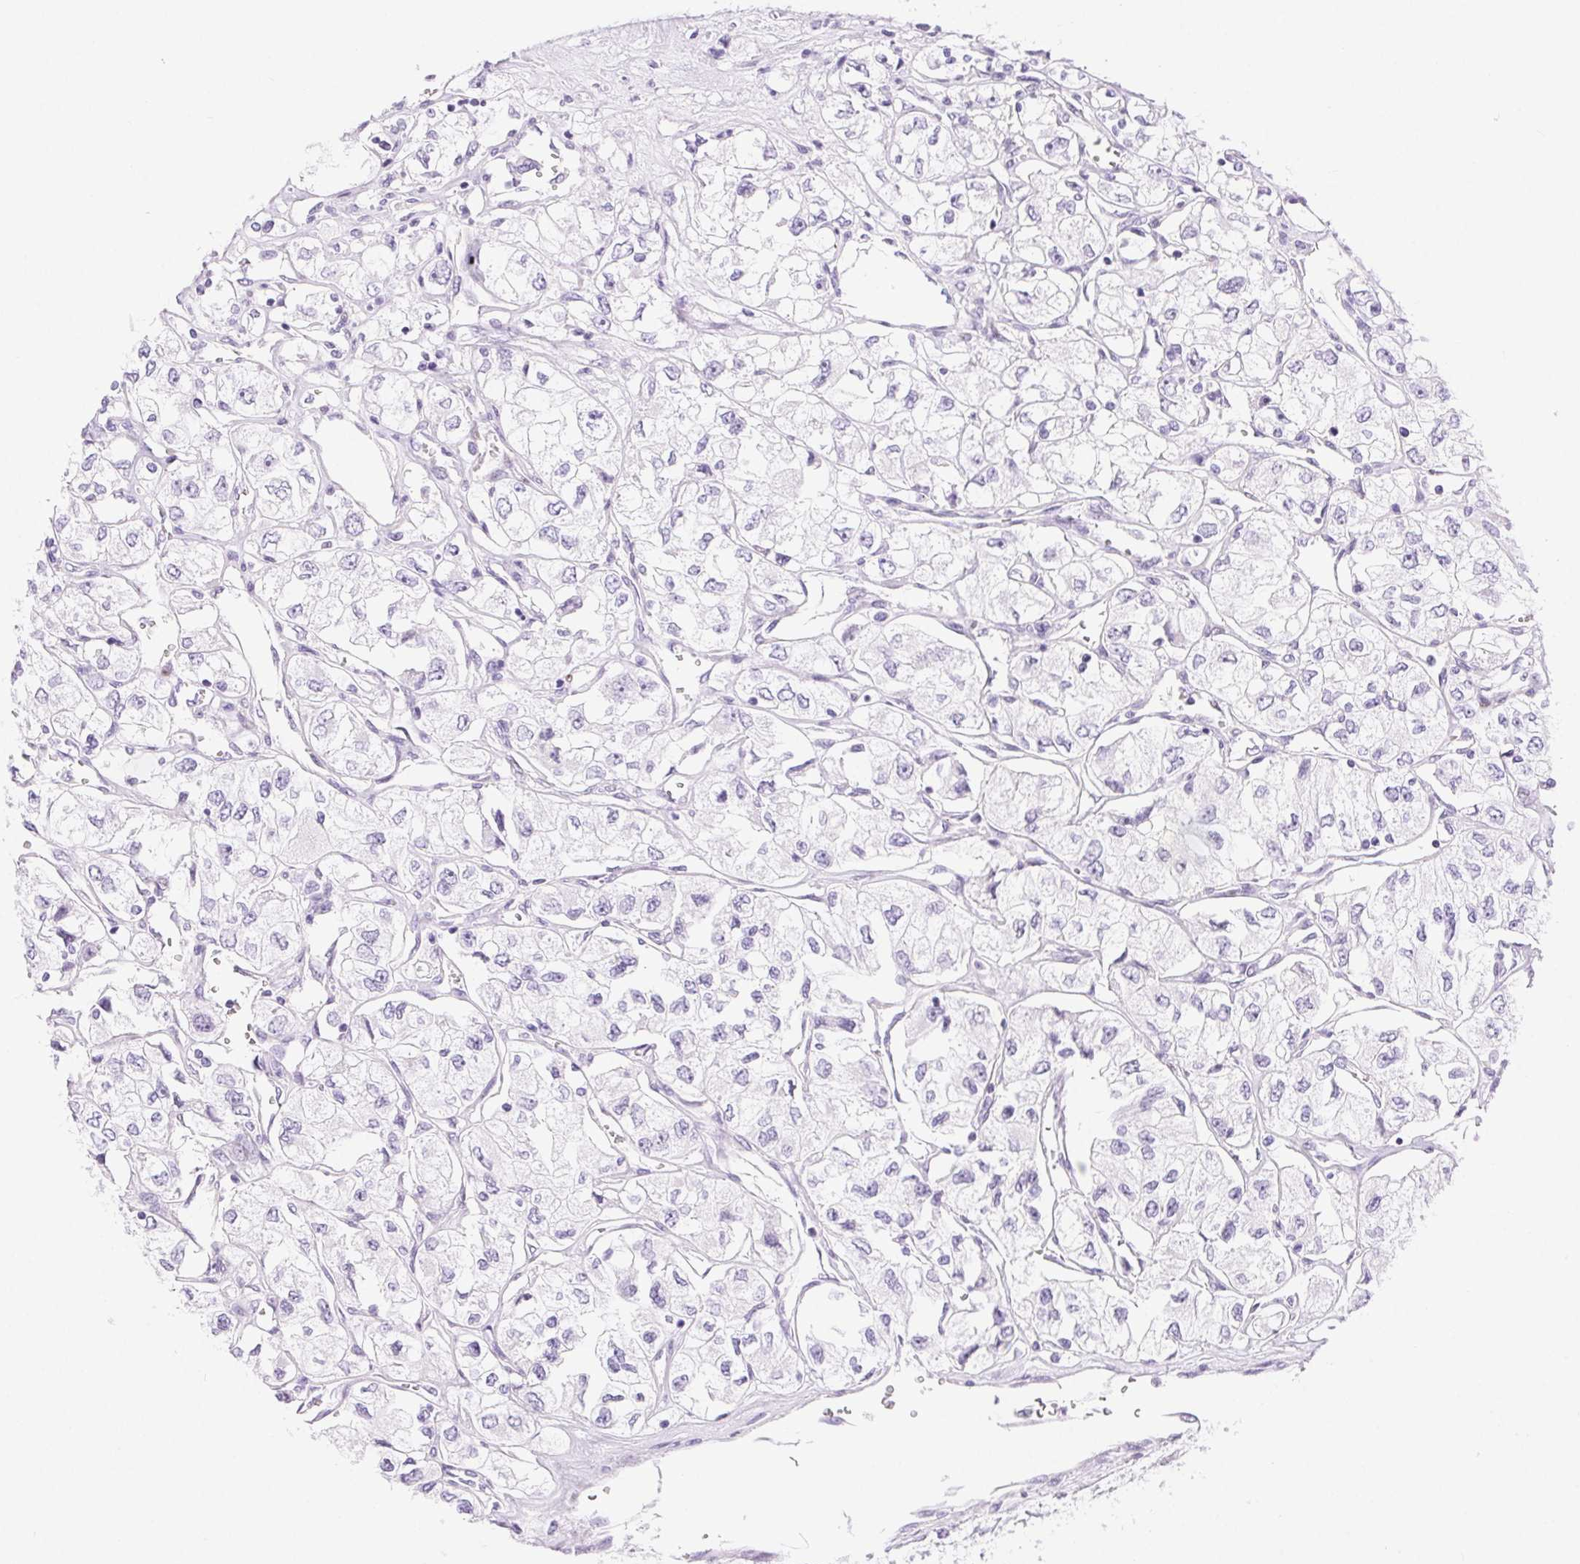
{"staining": {"intensity": "negative", "quantity": "none", "location": "none"}, "tissue": "renal cancer", "cell_type": "Tumor cells", "image_type": "cancer", "snomed": [{"axis": "morphology", "description": "Adenocarcinoma, NOS"}, {"axis": "topography", "description": "Kidney"}], "caption": "Immunohistochemical staining of renal adenocarcinoma shows no significant expression in tumor cells.", "gene": "CLDN16", "patient": {"sex": "female", "age": 59}}